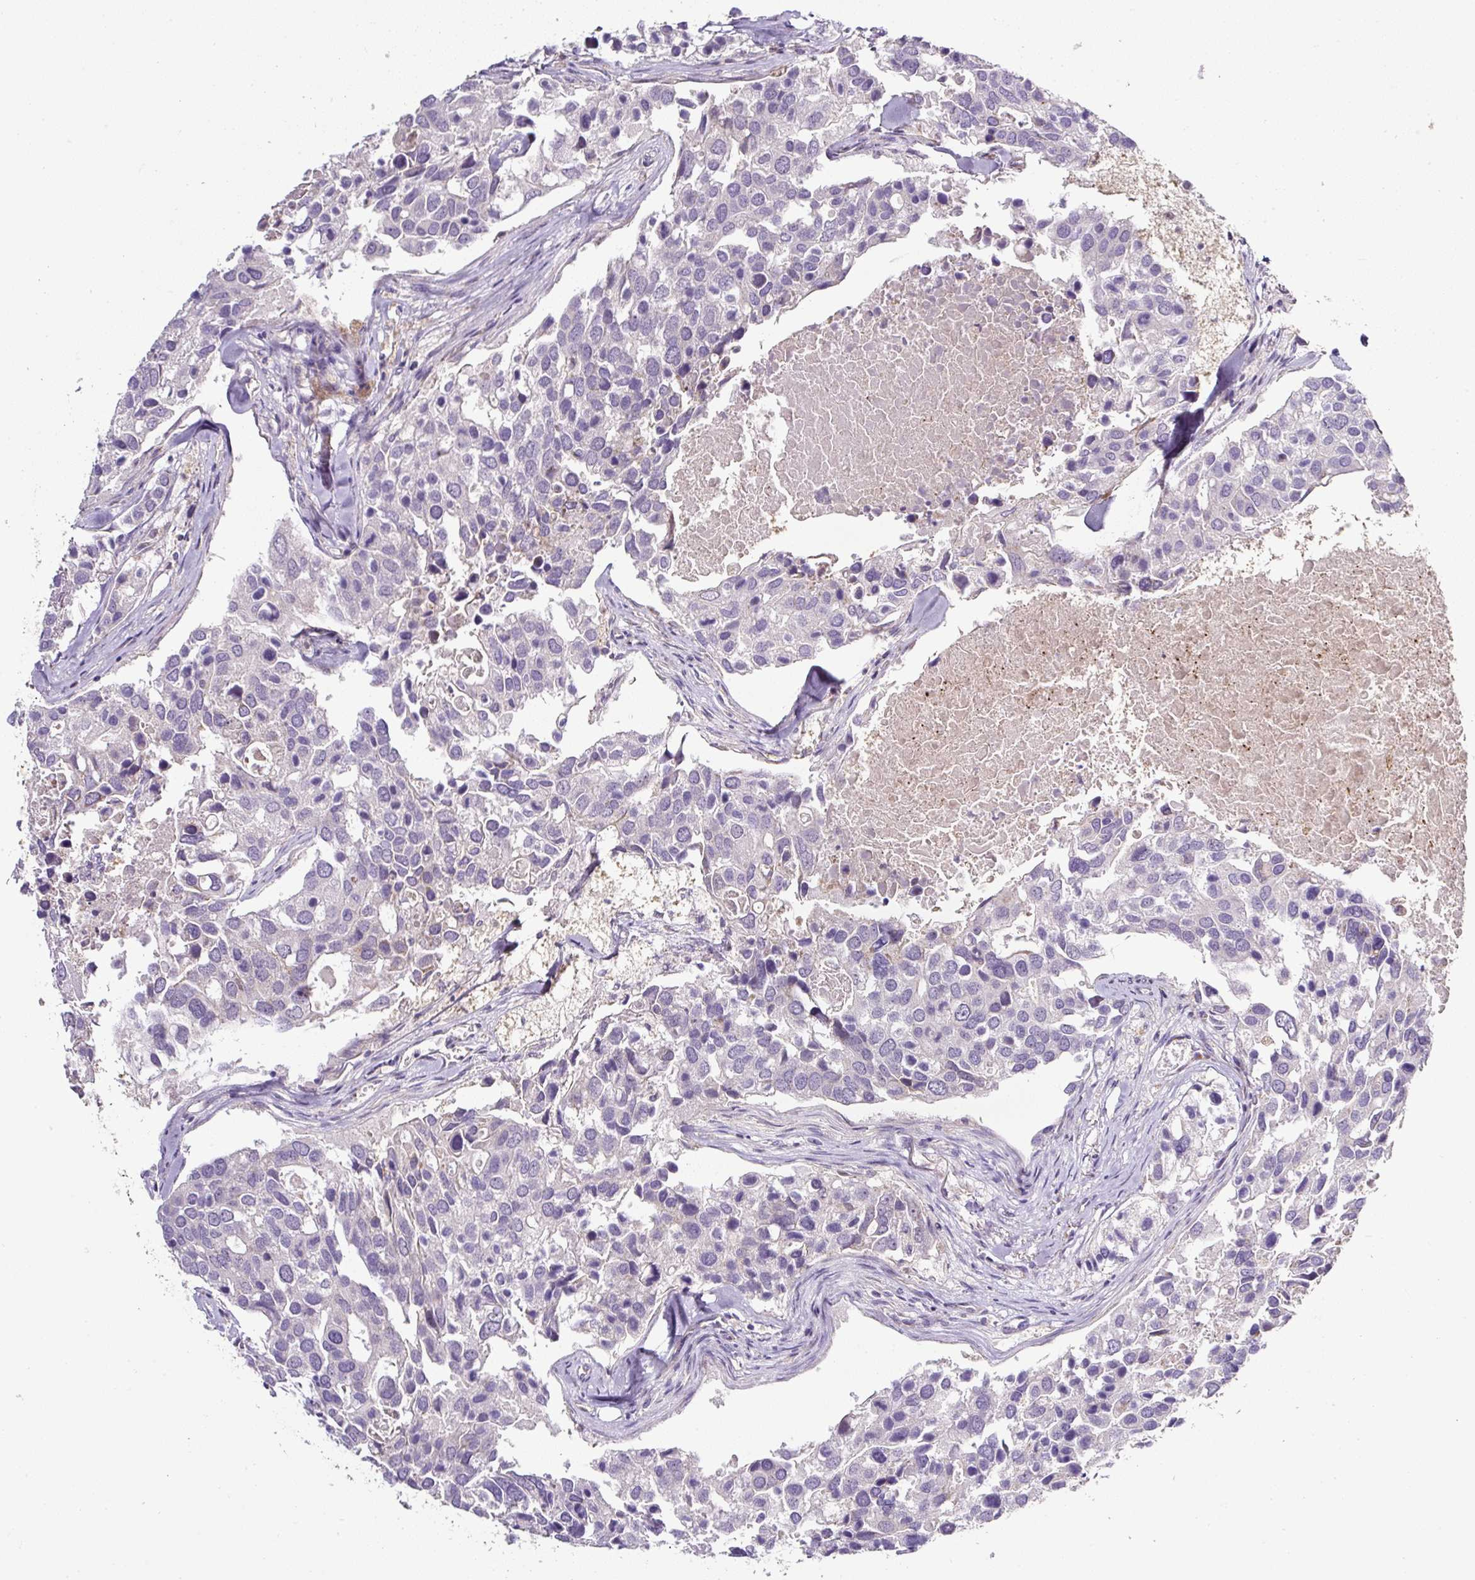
{"staining": {"intensity": "negative", "quantity": "none", "location": "none"}, "tissue": "breast cancer", "cell_type": "Tumor cells", "image_type": "cancer", "snomed": [{"axis": "morphology", "description": "Duct carcinoma"}, {"axis": "topography", "description": "Breast"}], "caption": "DAB immunohistochemical staining of human breast invasive ductal carcinoma displays no significant staining in tumor cells. (DAB IHC visualized using brightfield microscopy, high magnification).", "gene": "HPS4", "patient": {"sex": "female", "age": 83}}